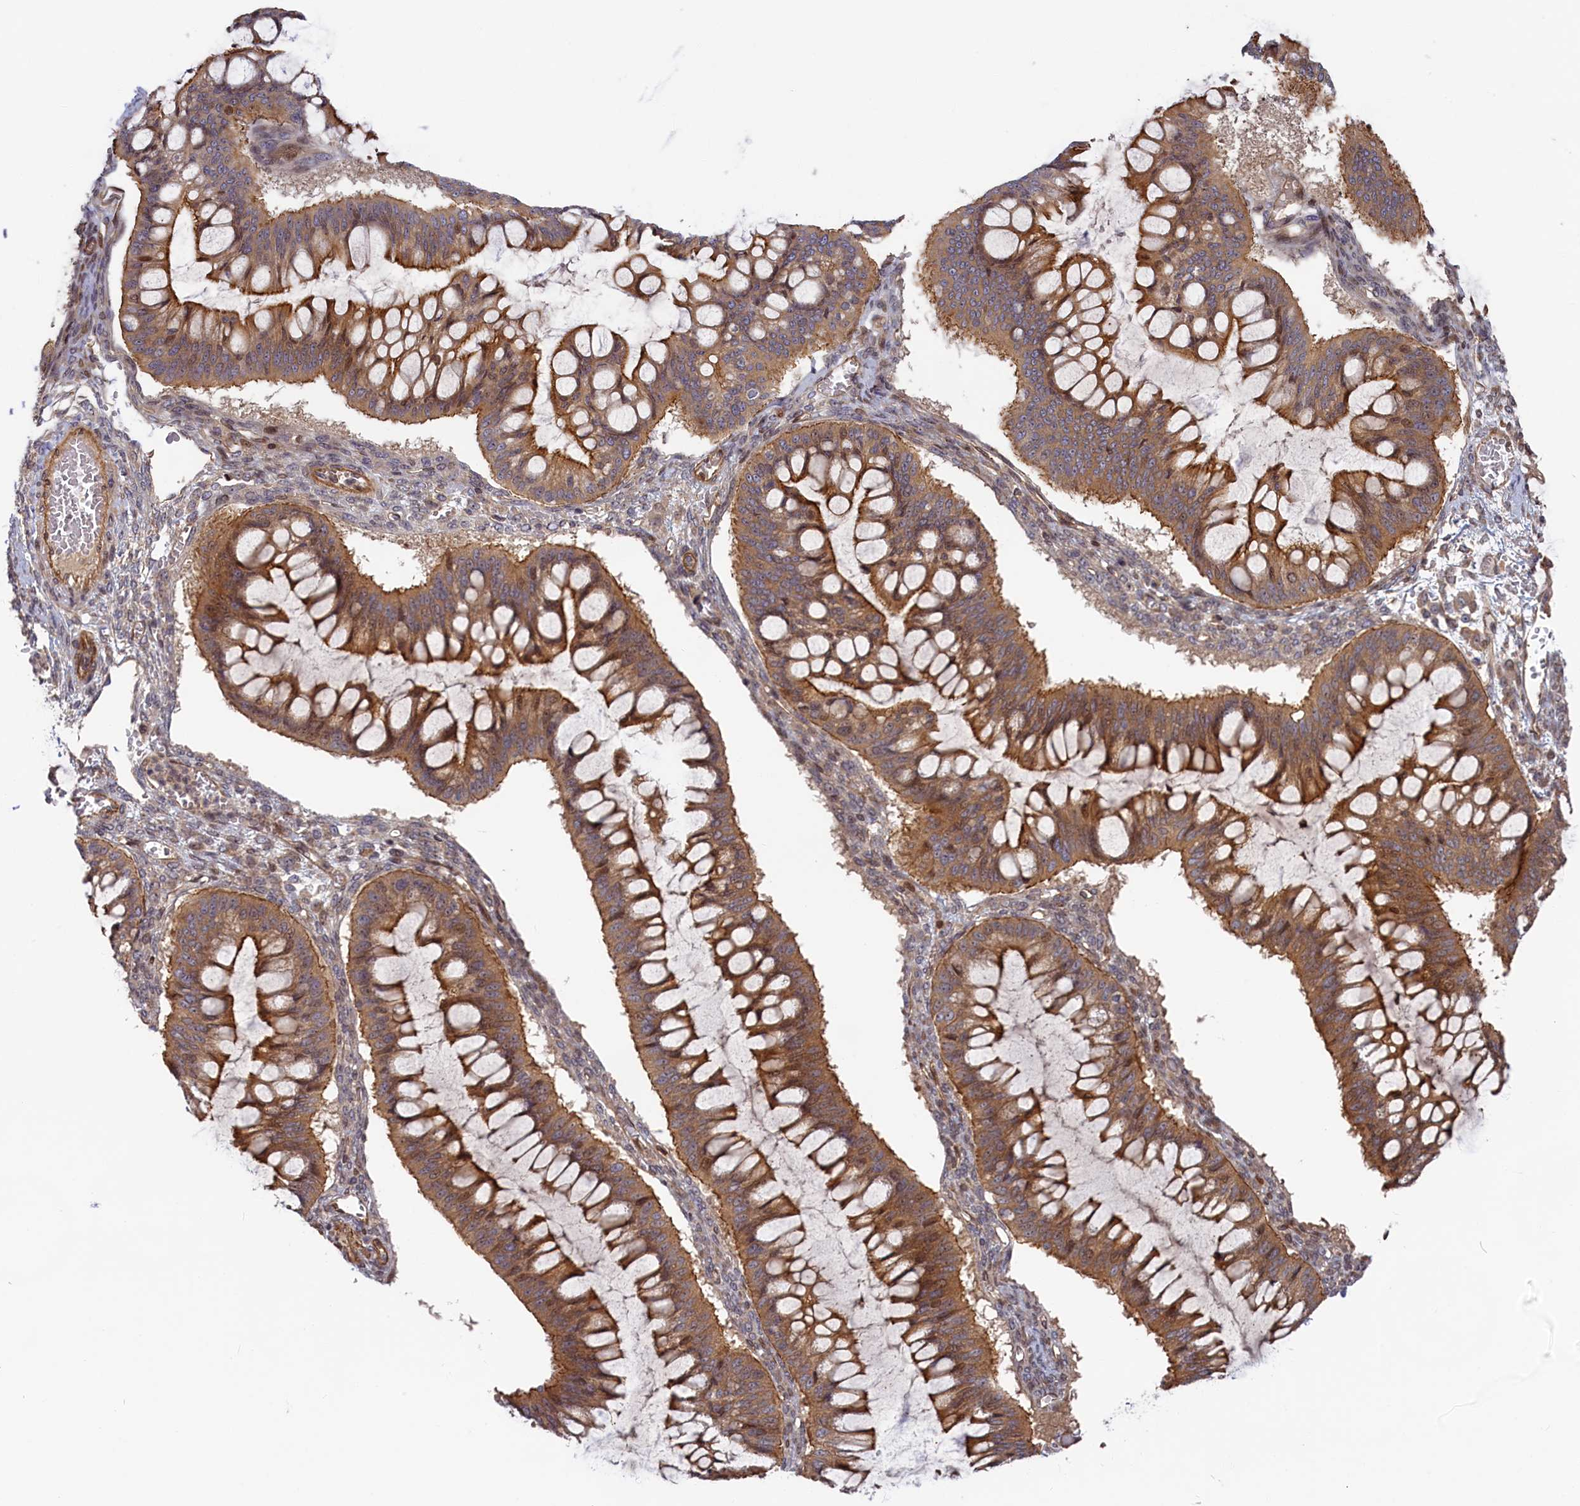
{"staining": {"intensity": "moderate", "quantity": ">75%", "location": "cytoplasmic/membranous"}, "tissue": "ovarian cancer", "cell_type": "Tumor cells", "image_type": "cancer", "snomed": [{"axis": "morphology", "description": "Cystadenocarcinoma, mucinous, NOS"}, {"axis": "topography", "description": "Ovary"}], "caption": "Immunohistochemical staining of ovarian cancer (mucinous cystadenocarcinoma) displays medium levels of moderate cytoplasmic/membranous protein expression in approximately >75% of tumor cells.", "gene": "CEP44", "patient": {"sex": "female", "age": 73}}